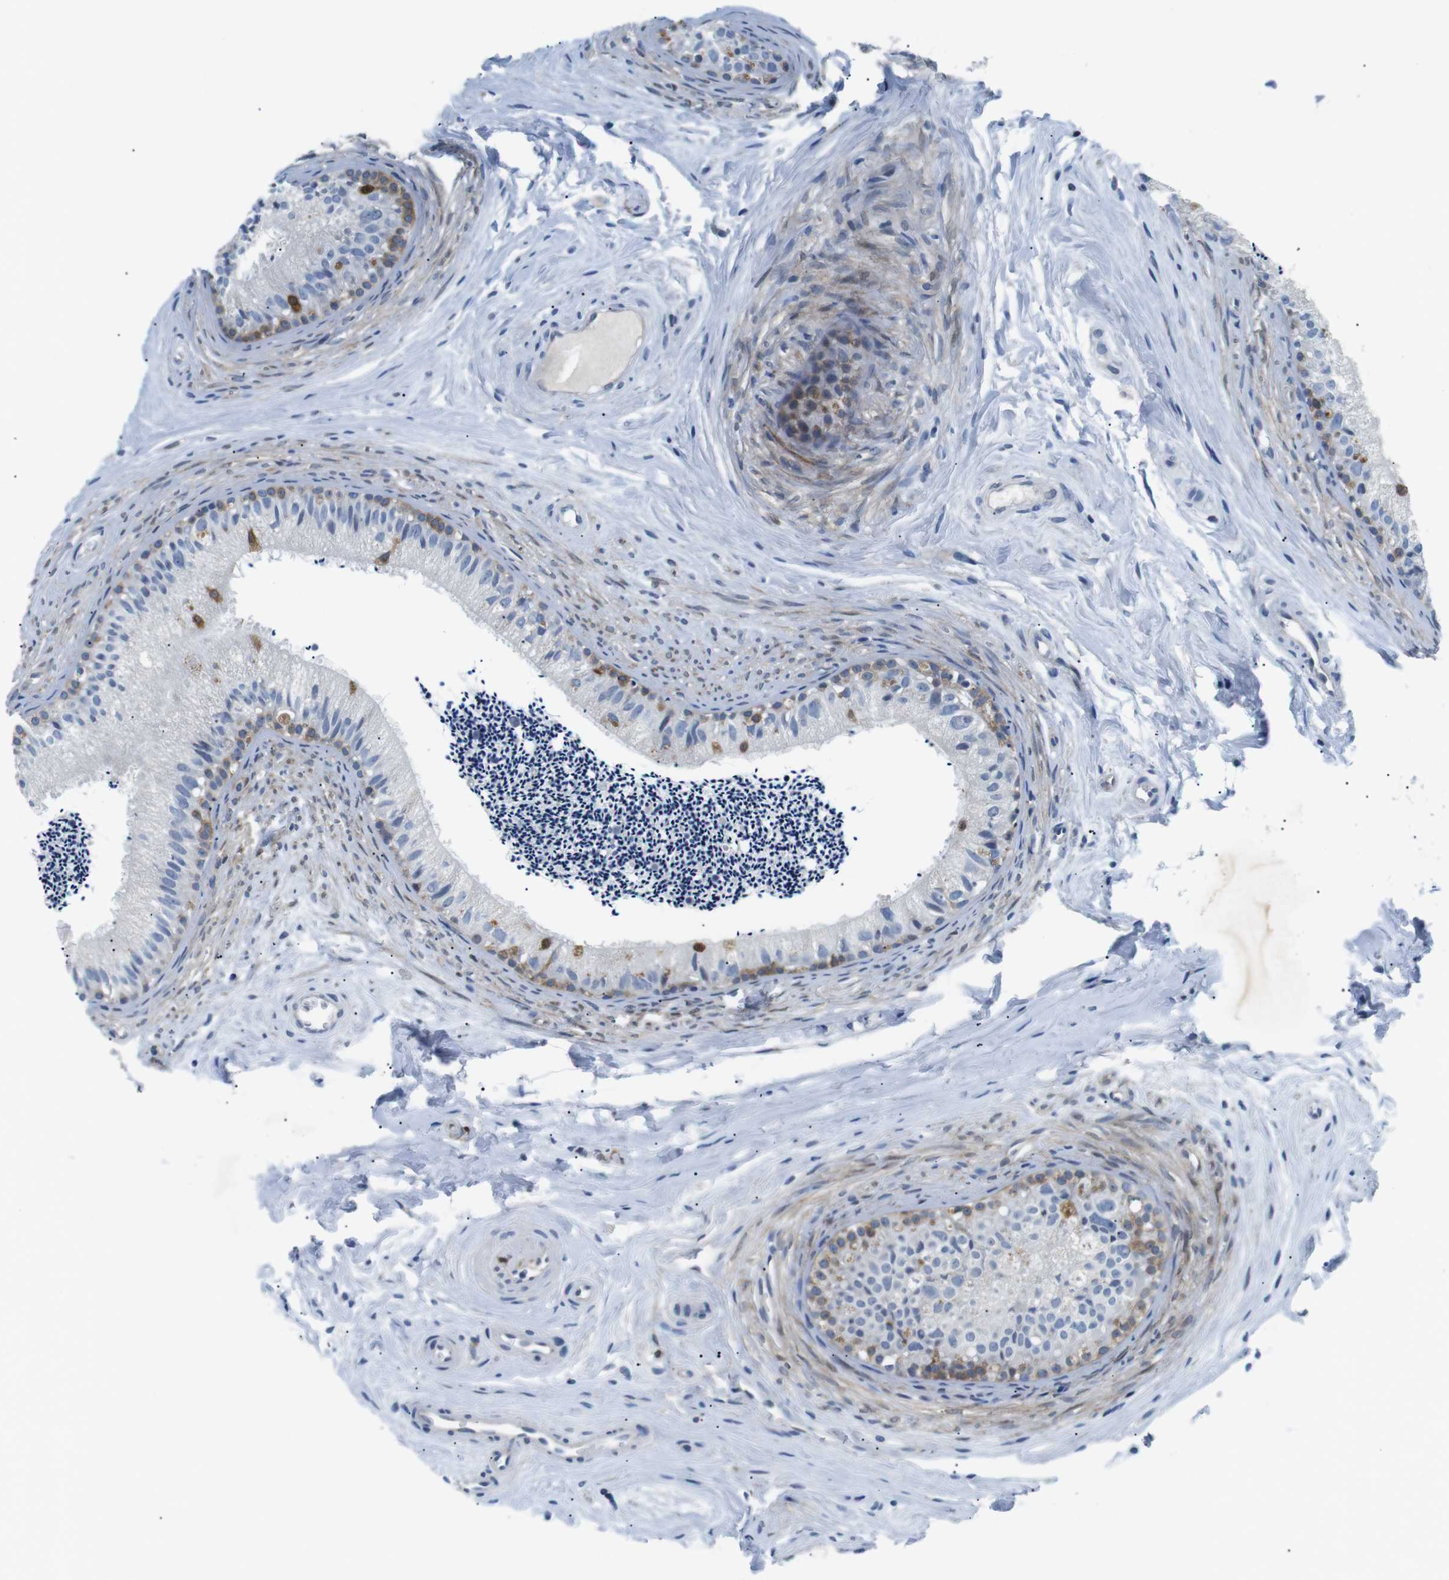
{"staining": {"intensity": "moderate", "quantity": "<25%", "location": "cytoplasmic/membranous"}, "tissue": "epididymis", "cell_type": "Glandular cells", "image_type": "normal", "snomed": [{"axis": "morphology", "description": "Normal tissue, NOS"}, {"axis": "topography", "description": "Epididymis"}], "caption": "Glandular cells reveal low levels of moderate cytoplasmic/membranous positivity in about <25% of cells in unremarkable human epididymis.", "gene": "PHLDA1", "patient": {"sex": "male", "age": 56}}